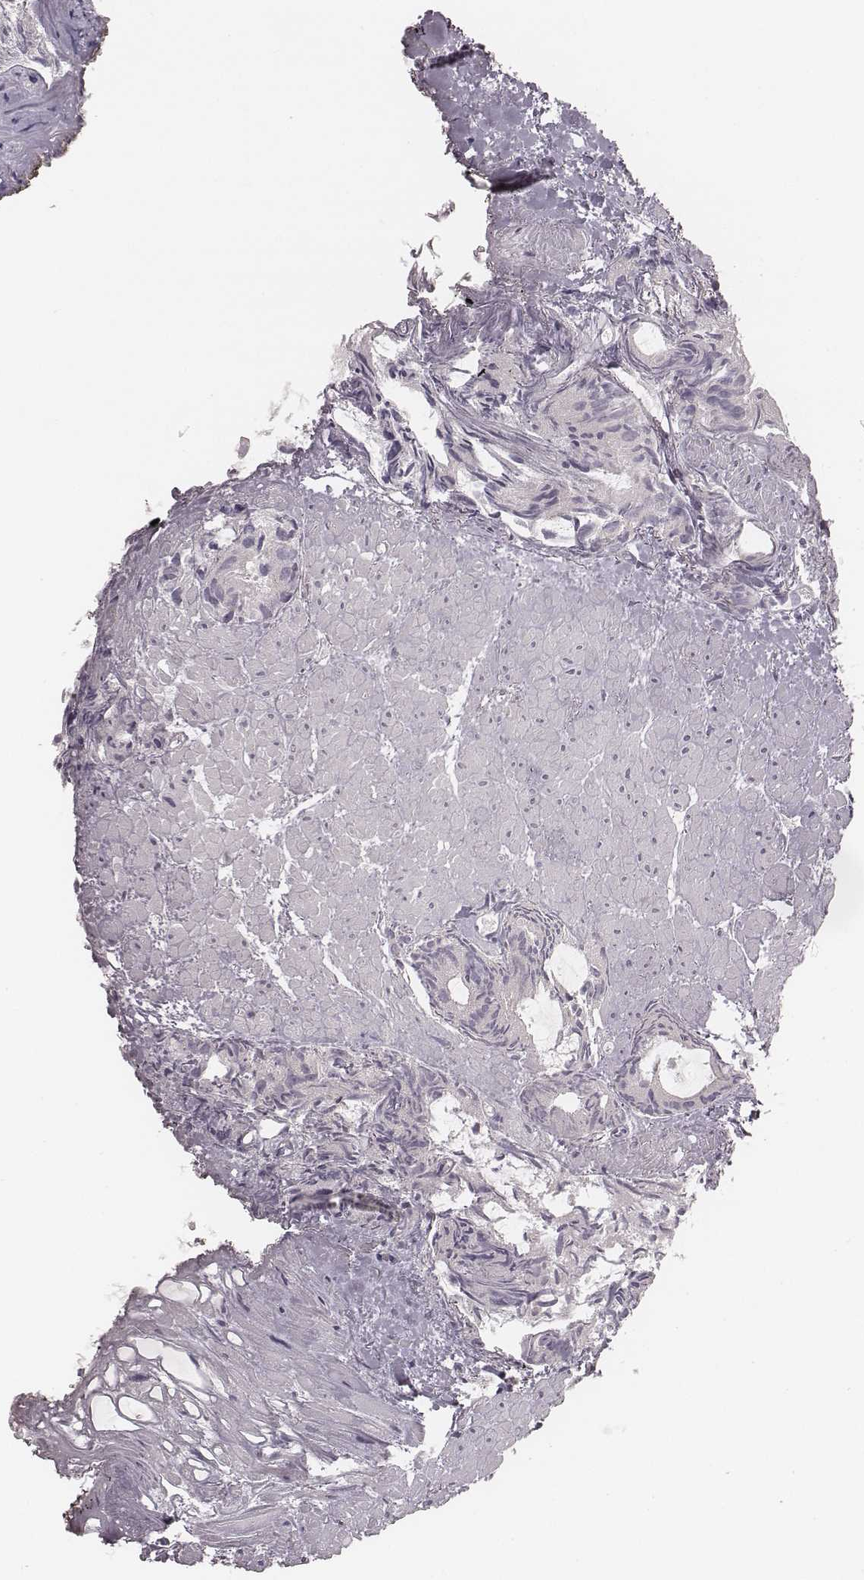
{"staining": {"intensity": "negative", "quantity": "none", "location": "none"}, "tissue": "prostate cancer", "cell_type": "Tumor cells", "image_type": "cancer", "snomed": [{"axis": "morphology", "description": "Adenocarcinoma, High grade"}, {"axis": "topography", "description": "Prostate"}], "caption": "The immunohistochemistry (IHC) micrograph has no significant staining in tumor cells of prostate high-grade adenocarcinoma tissue.", "gene": "TDRD5", "patient": {"sex": "male", "age": 79}}